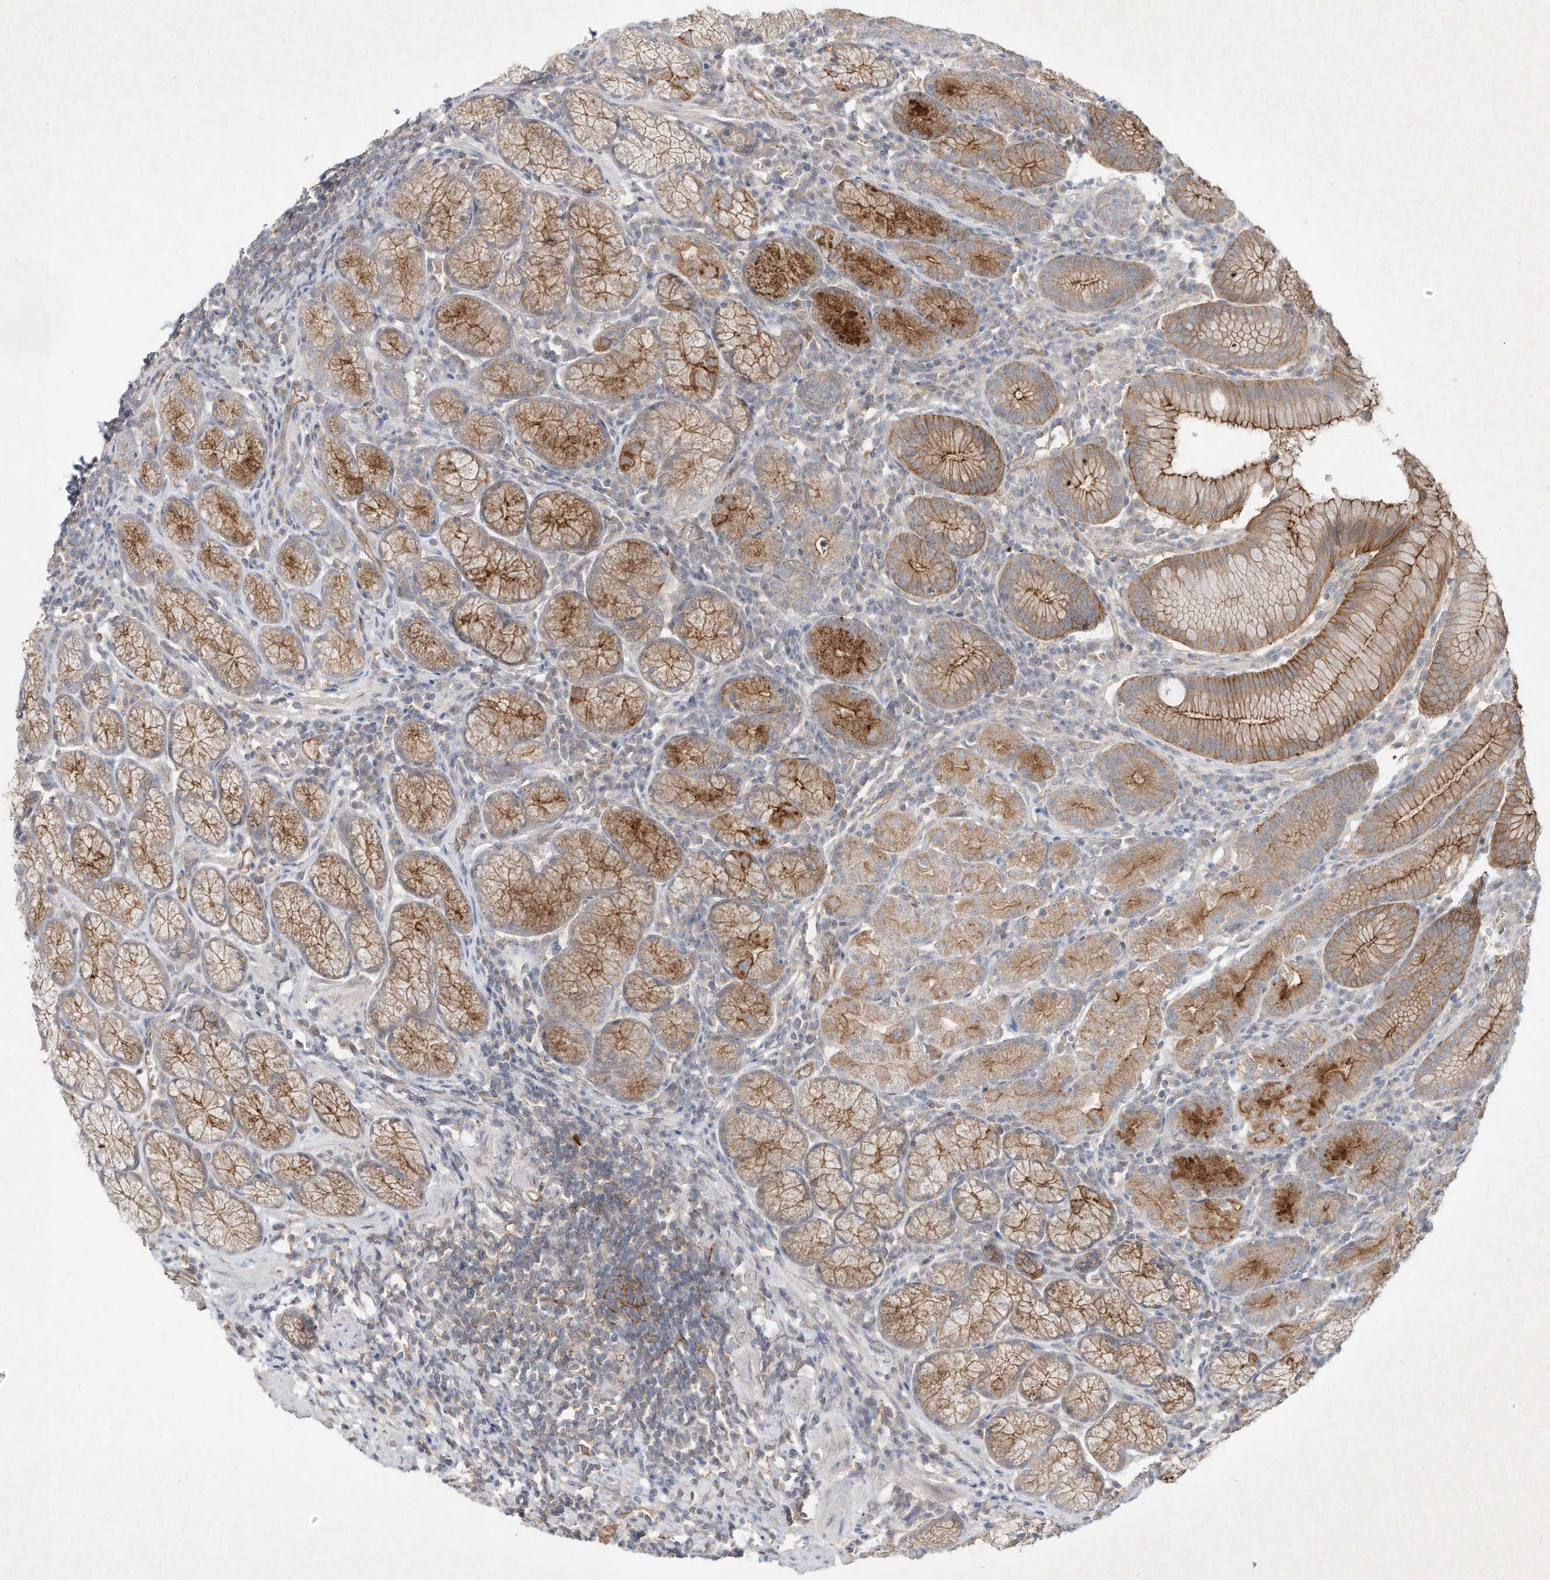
{"staining": {"intensity": "moderate", "quantity": "25%-75%", "location": "cytoplasmic/membranous"}, "tissue": "stomach", "cell_type": "Glandular cells", "image_type": "normal", "snomed": [{"axis": "morphology", "description": "Normal tissue, NOS"}, {"axis": "topography", "description": "Stomach"}], "caption": "Glandular cells demonstrate moderate cytoplasmic/membranous staining in about 25%-75% of cells in benign stomach. The staining is performed using DAB (3,3'-diaminobenzidine) brown chromogen to label protein expression. The nuclei are counter-stained blue using hematoxylin.", "gene": "HTR5A", "patient": {"sex": "male", "age": 55}}